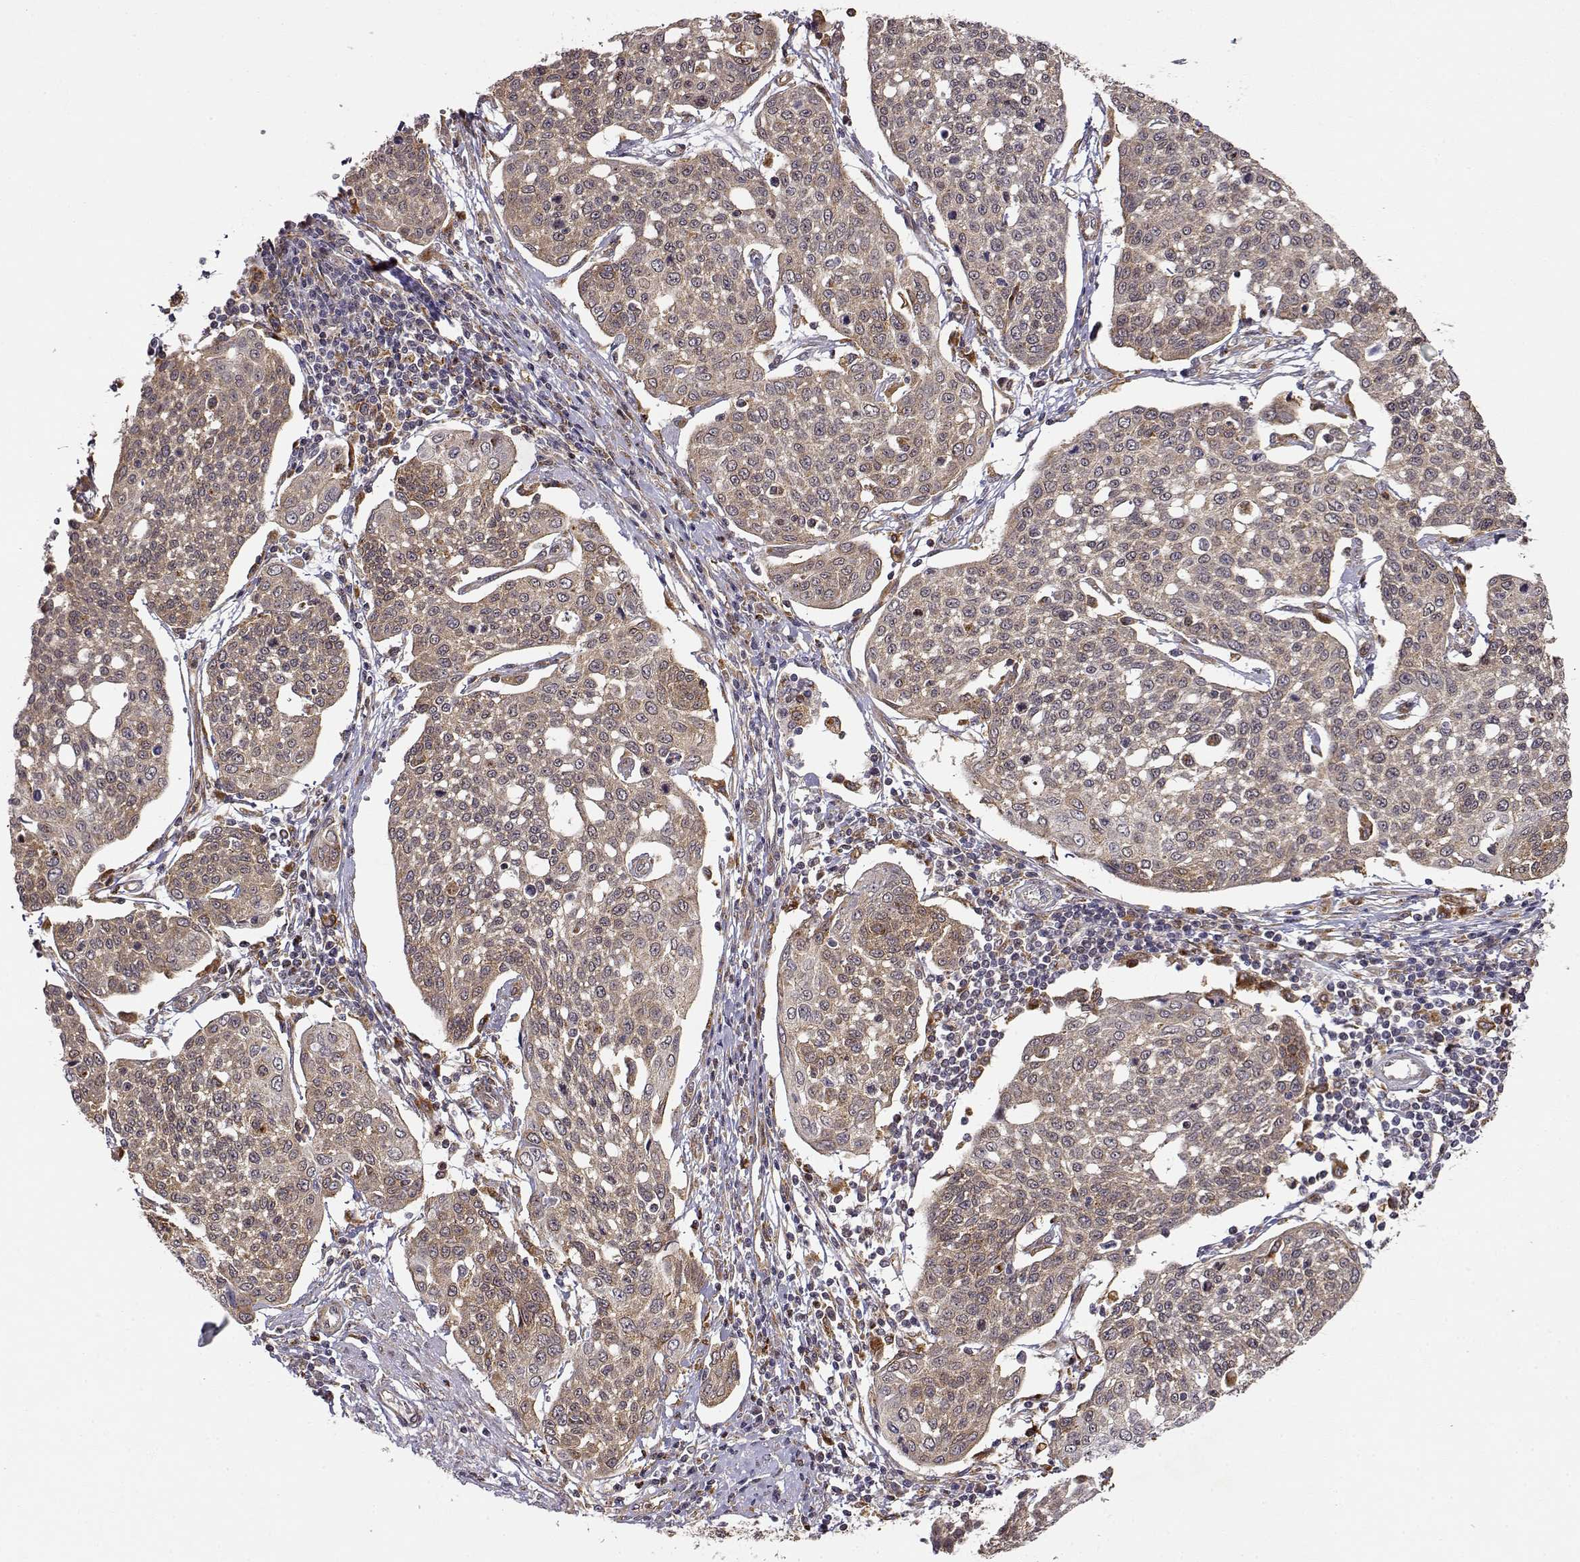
{"staining": {"intensity": "moderate", "quantity": "<25%", "location": "cytoplasmic/membranous"}, "tissue": "cervical cancer", "cell_type": "Tumor cells", "image_type": "cancer", "snomed": [{"axis": "morphology", "description": "Squamous cell carcinoma, NOS"}, {"axis": "topography", "description": "Cervix"}], "caption": "Moderate cytoplasmic/membranous positivity for a protein is appreciated in about <25% of tumor cells of cervical squamous cell carcinoma using immunohistochemistry (IHC).", "gene": "RNF13", "patient": {"sex": "female", "age": 34}}